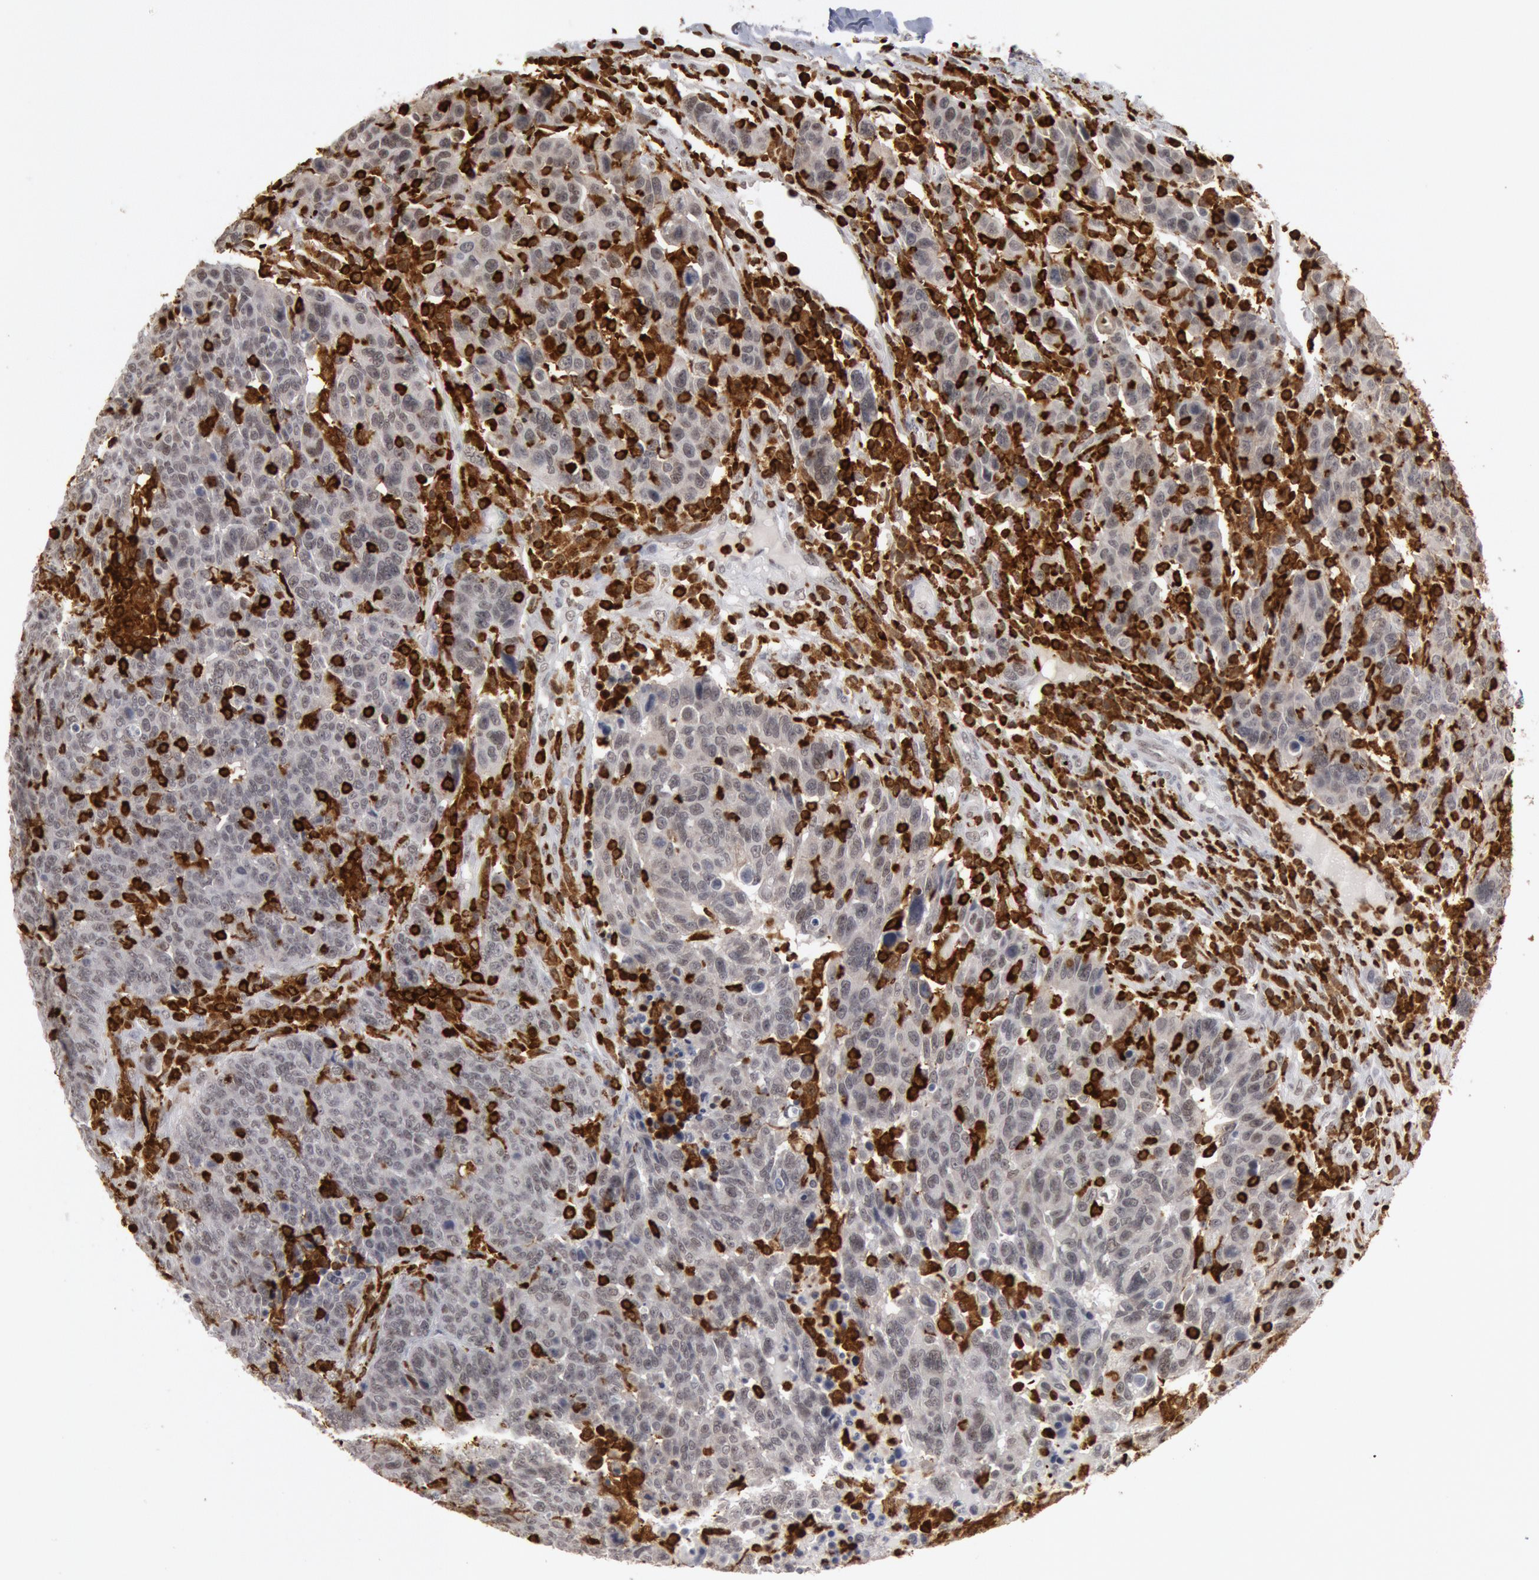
{"staining": {"intensity": "negative", "quantity": "none", "location": "none"}, "tissue": "breast cancer", "cell_type": "Tumor cells", "image_type": "cancer", "snomed": [{"axis": "morphology", "description": "Duct carcinoma"}, {"axis": "topography", "description": "Breast"}], "caption": "Histopathology image shows no protein staining in tumor cells of breast infiltrating ductal carcinoma tissue.", "gene": "PTPN6", "patient": {"sex": "female", "age": 37}}